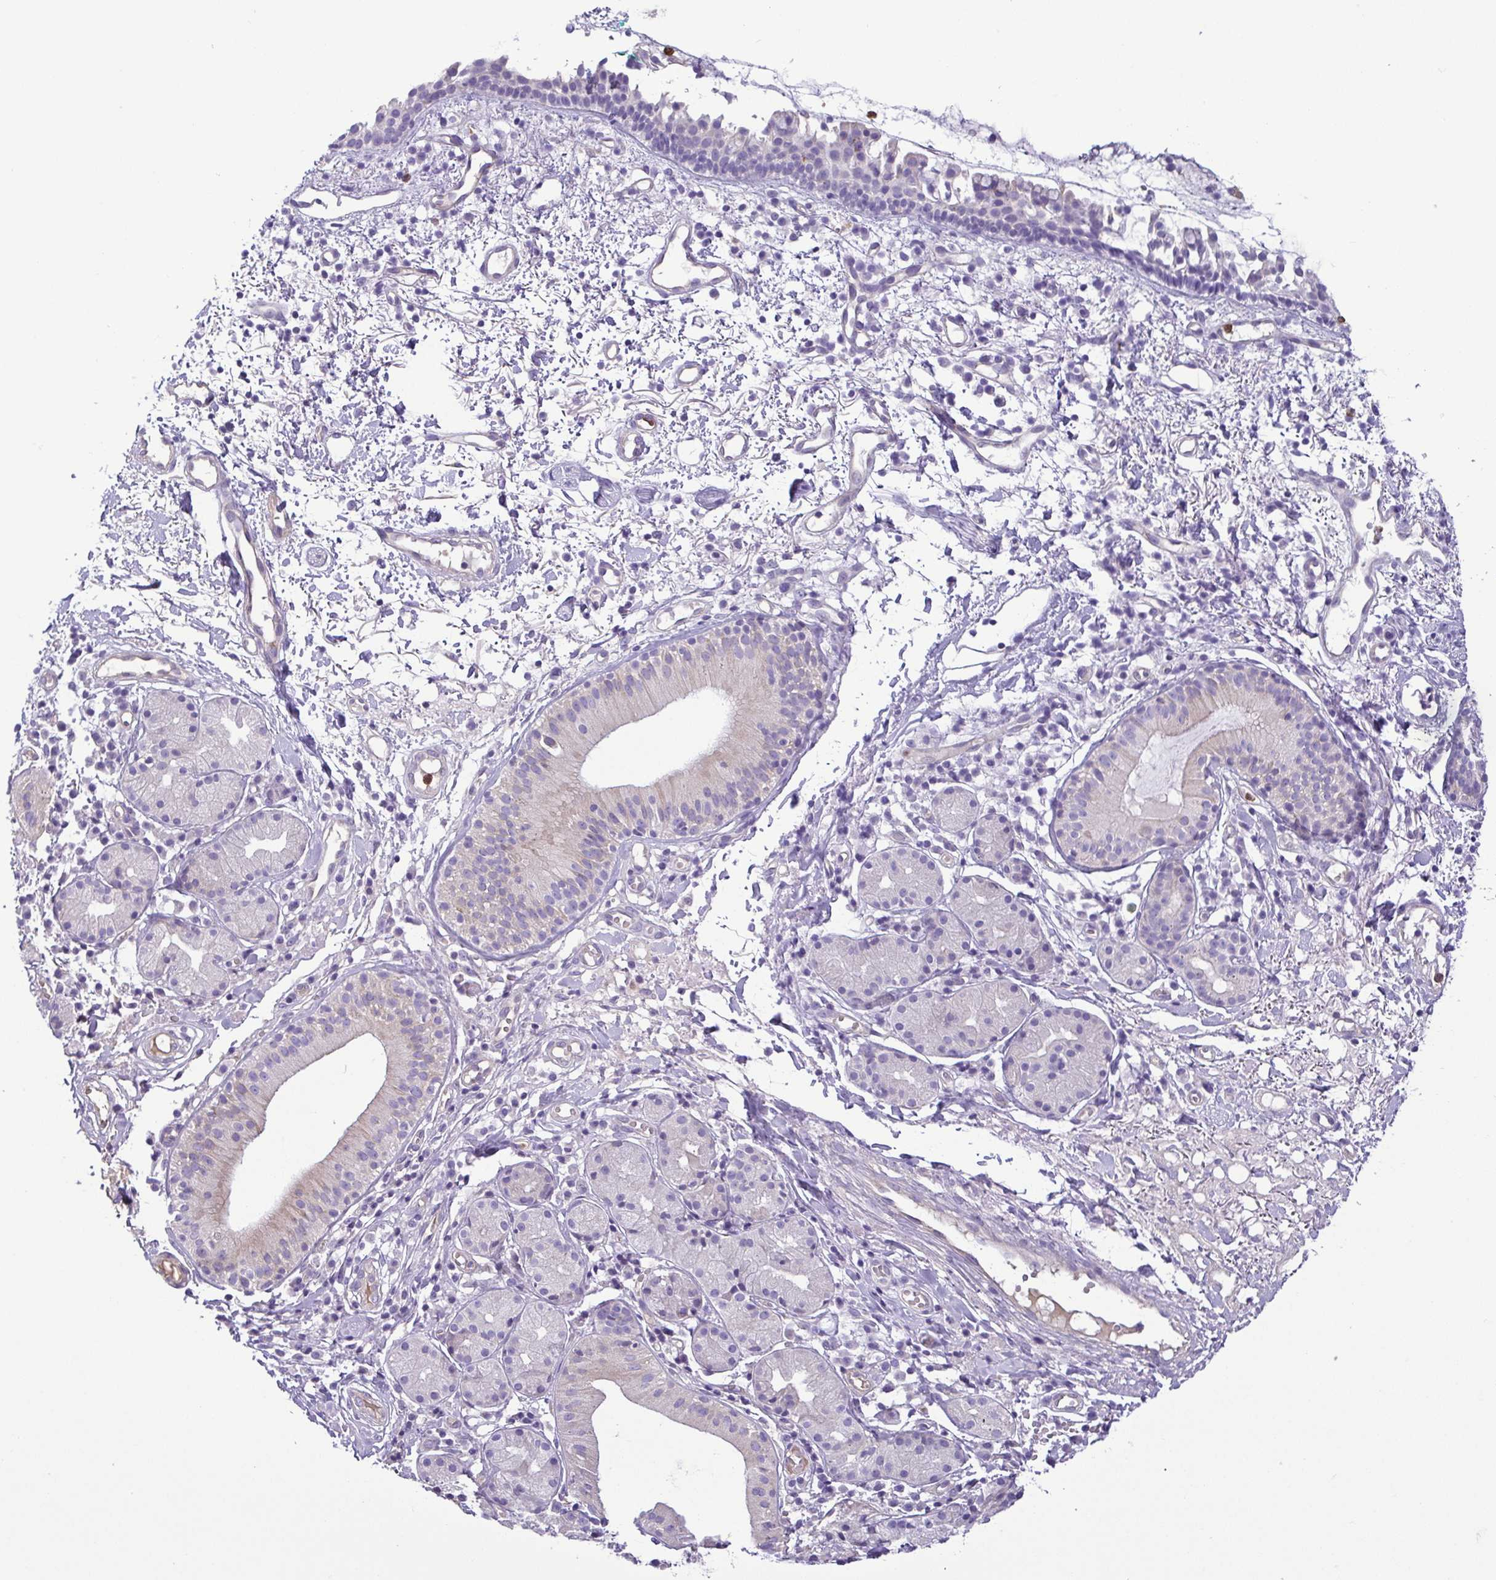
{"staining": {"intensity": "weak", "quantity": "<25%", "location": "cytoplasmic/membranous"}, "tissue": "nasopharynx", "cell_type": "Respiratory epithelial cells", "image_type": "normal", "snomed": [{"axis": "morphology", "description": "Normal tissue, NOS"}, {"axis": "morphology", "description": "Basal cell carcinoma"}, {"axis": "topography", "description": "Cartilage tissue"}, {"axis": "topography", "description": "Nasopharynx"}, {"axis": "topography", "description": "Oral tissue"}], "caption": "Protein analysis of benign nasopharynx displays no significant expression in respiratory epithelial cells. Brightfield microscopy of IHC stained with DAB (3,3'-diaminobenzidine) (brown) and hematoxylin (blue), captured at high magnification.", "gene": "MYL10", "patient": {"sex": "female", "age": 77}}